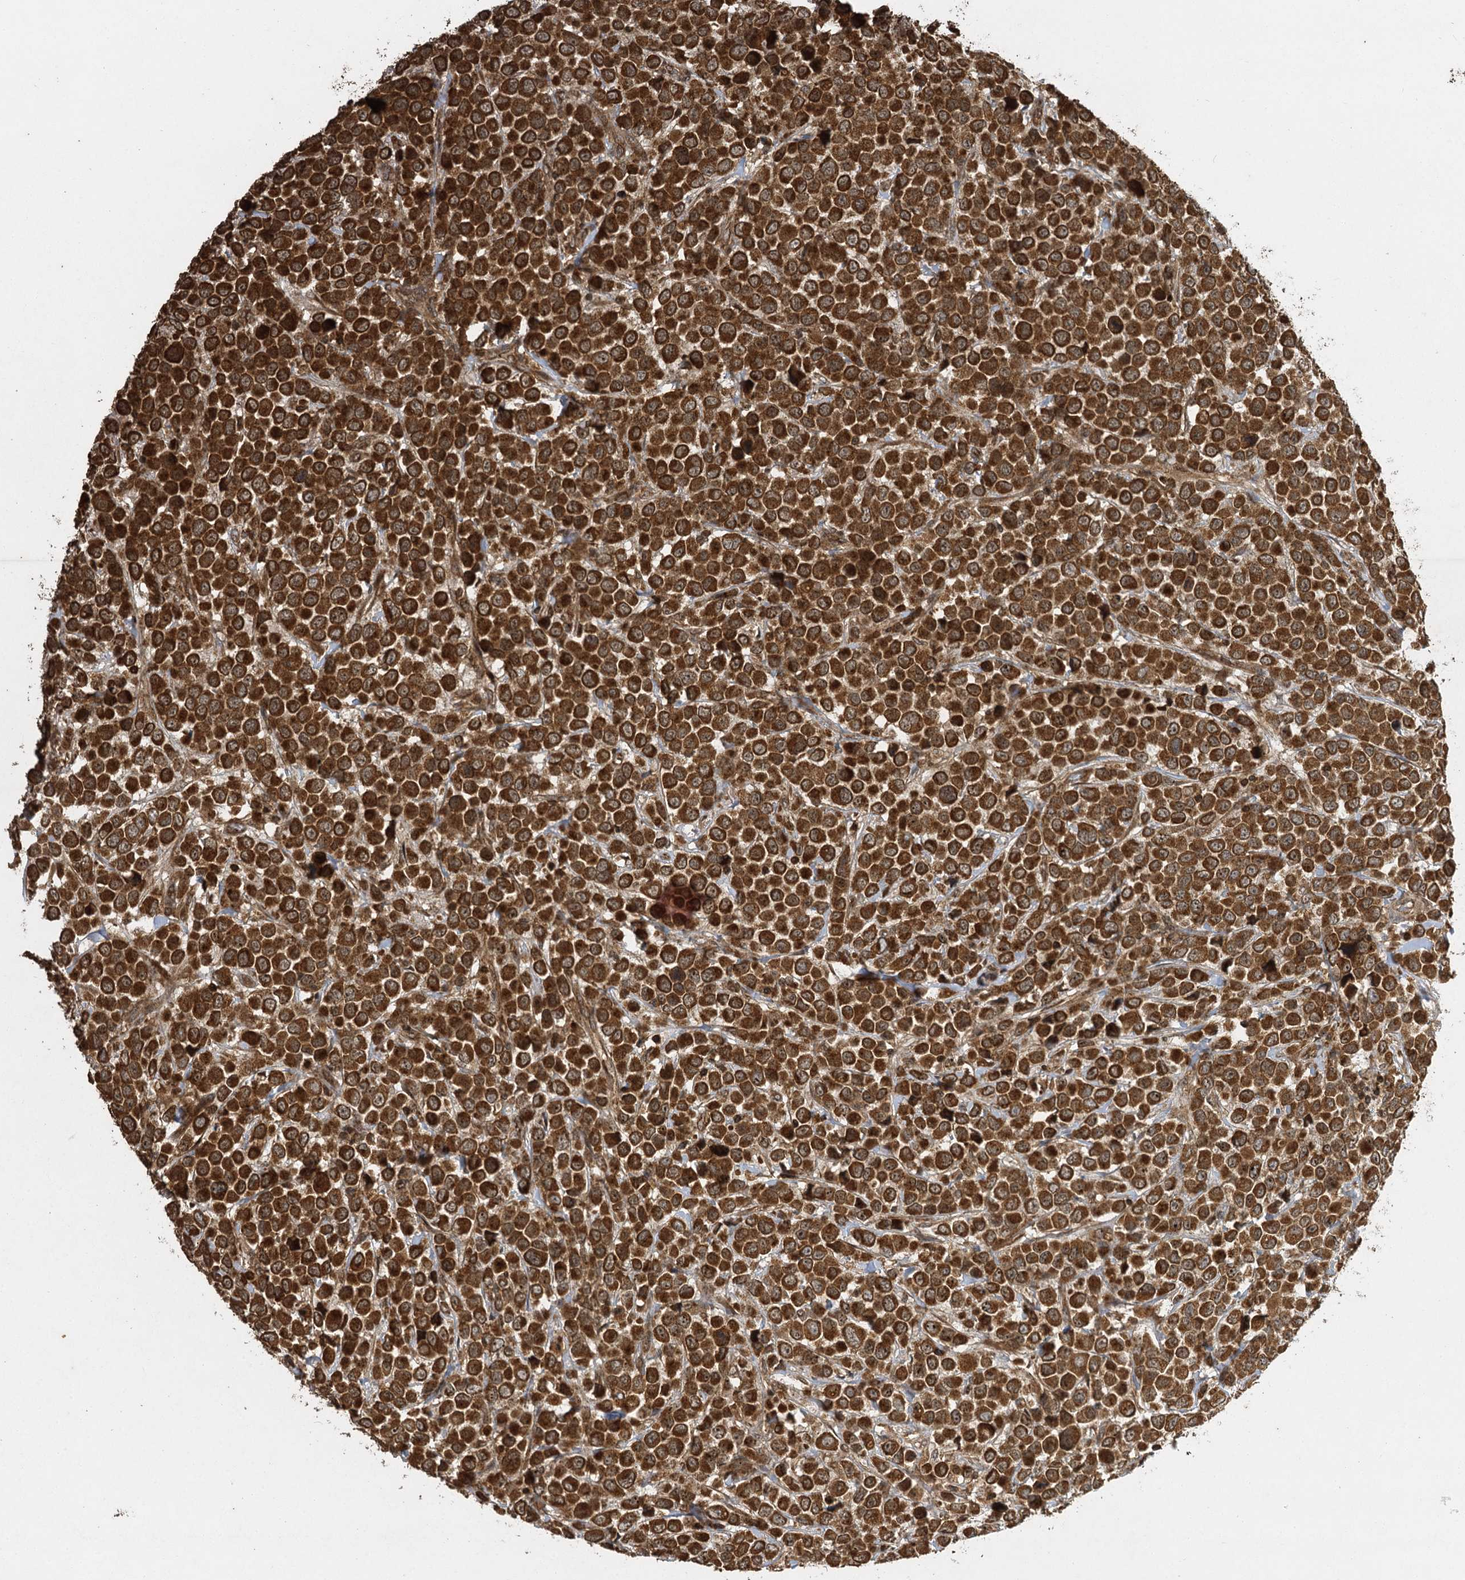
{"staining": {"intensity": "strong", "quantity": ">75%", "location": "cytoplasmic/membranous,nuclear"}, "tissue": "breast cancer", "cell_type": "Tumor cells", "image_type": "cancer", "snomed": [{"axis": "morphology", "description": "Duct carcinoma"}, {"axis": "topography", "description": "Breast"}], "caption": "This image shows immunohistochemistry staining of breast cancer (infiltrating ductal carcinoma), with high strong cytoplasmic/membranous and nuclear expression in approximately >75% of tumor cells.", "gene": "IL11RA", "patient": {"sex": "female", "age": 61}}